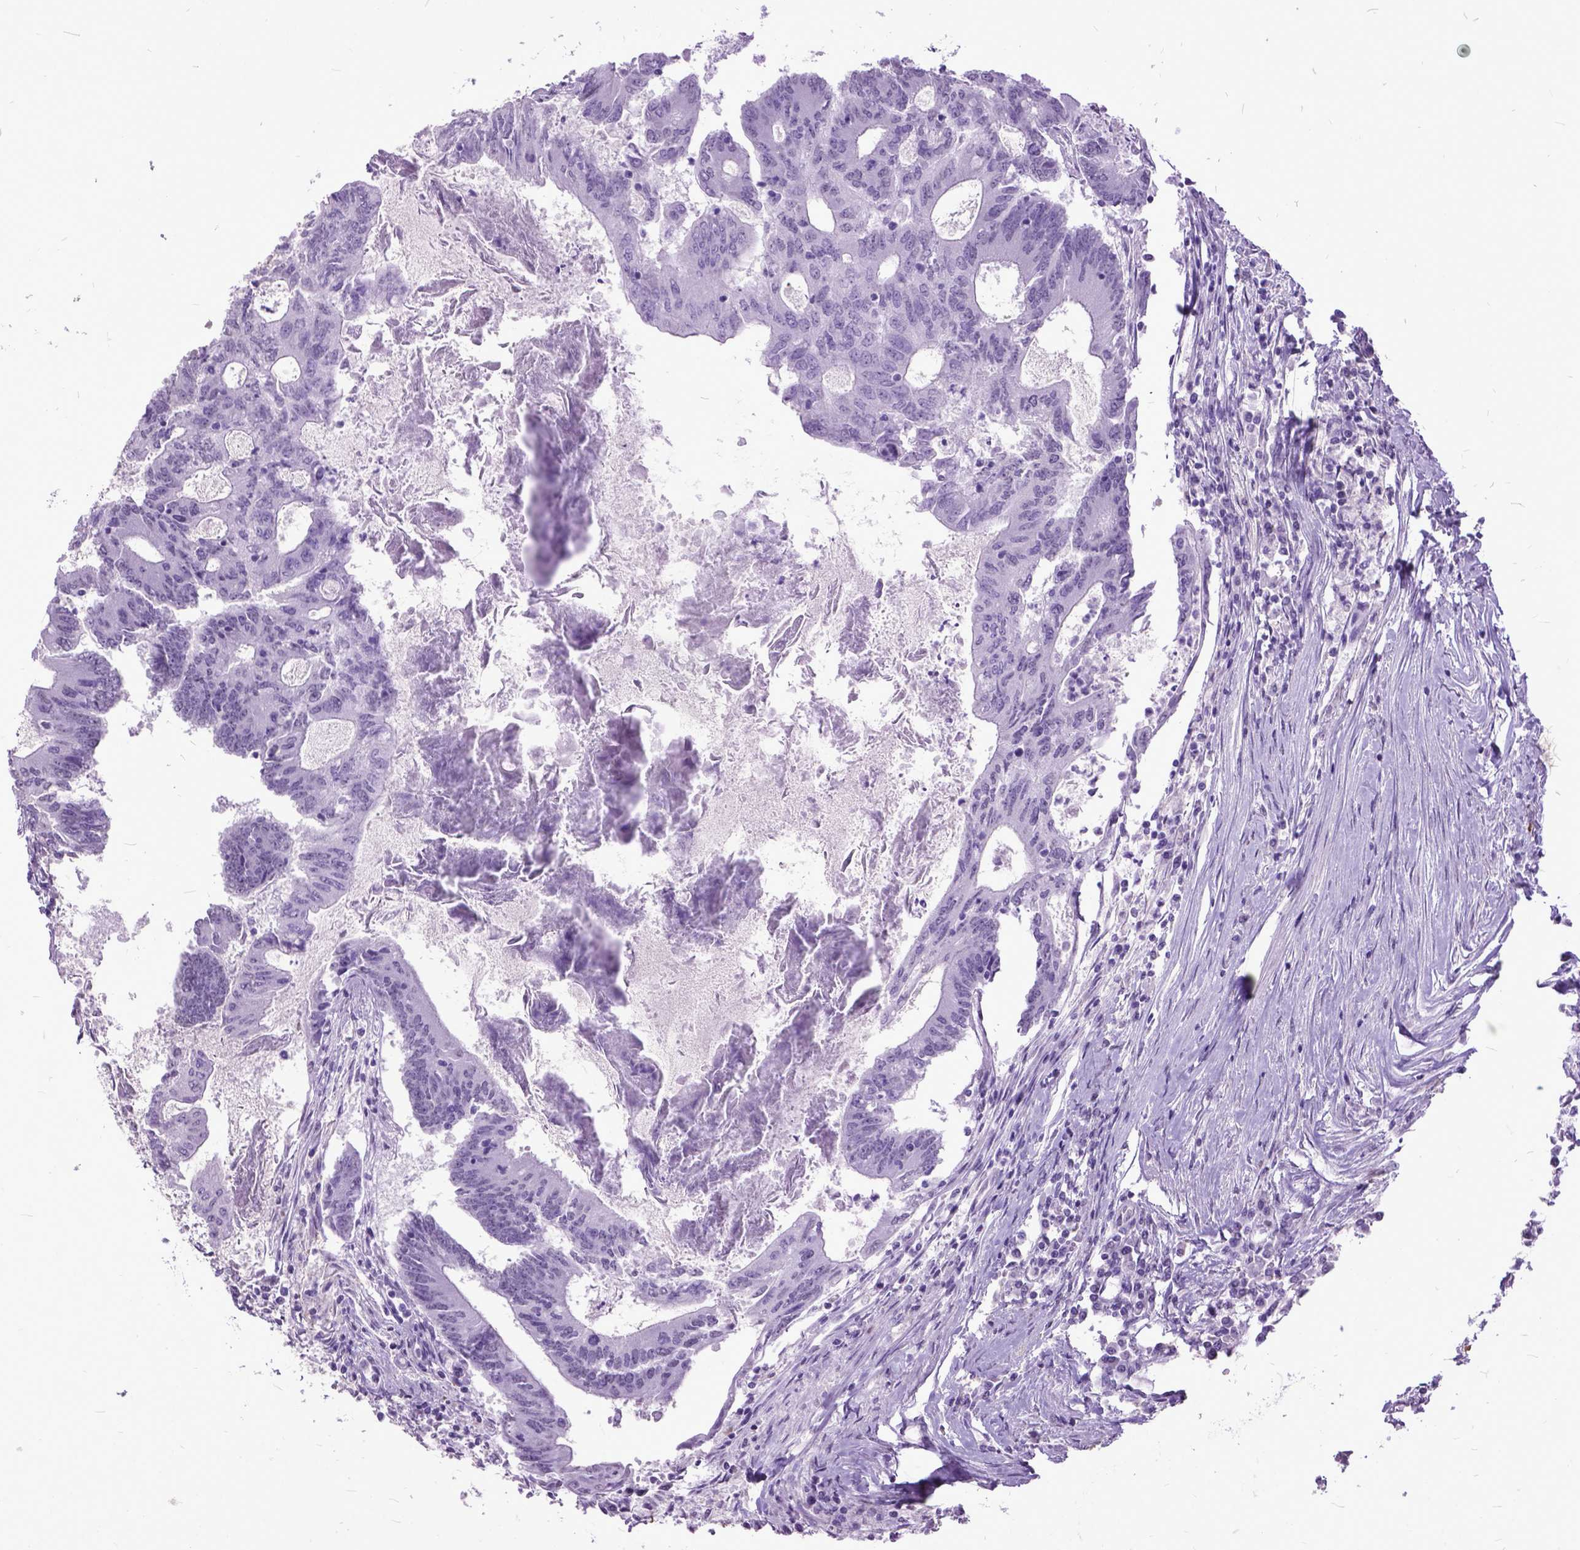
{"staining": {"intensity": "negative", "quantity": "none", "location": "none"}, "tissue": "colorectal cancer", "cell_type": "Tumor cells", "image_type": "cancer", "snomed": [{"axis": "morphology", "description": "Adenocarcinoma, NOS"}, {"axis": "topography", "description": "Colon"}], "caption": "The immunohistochemistry histopathology image has no significant expression in tumor cells of colorectal adenocarcinoma tissue. (DAB immunohistochemistry (IHC), high magnification).", "gene": "MARCHF10", "patient": {"sex": "female", "age": 70}}